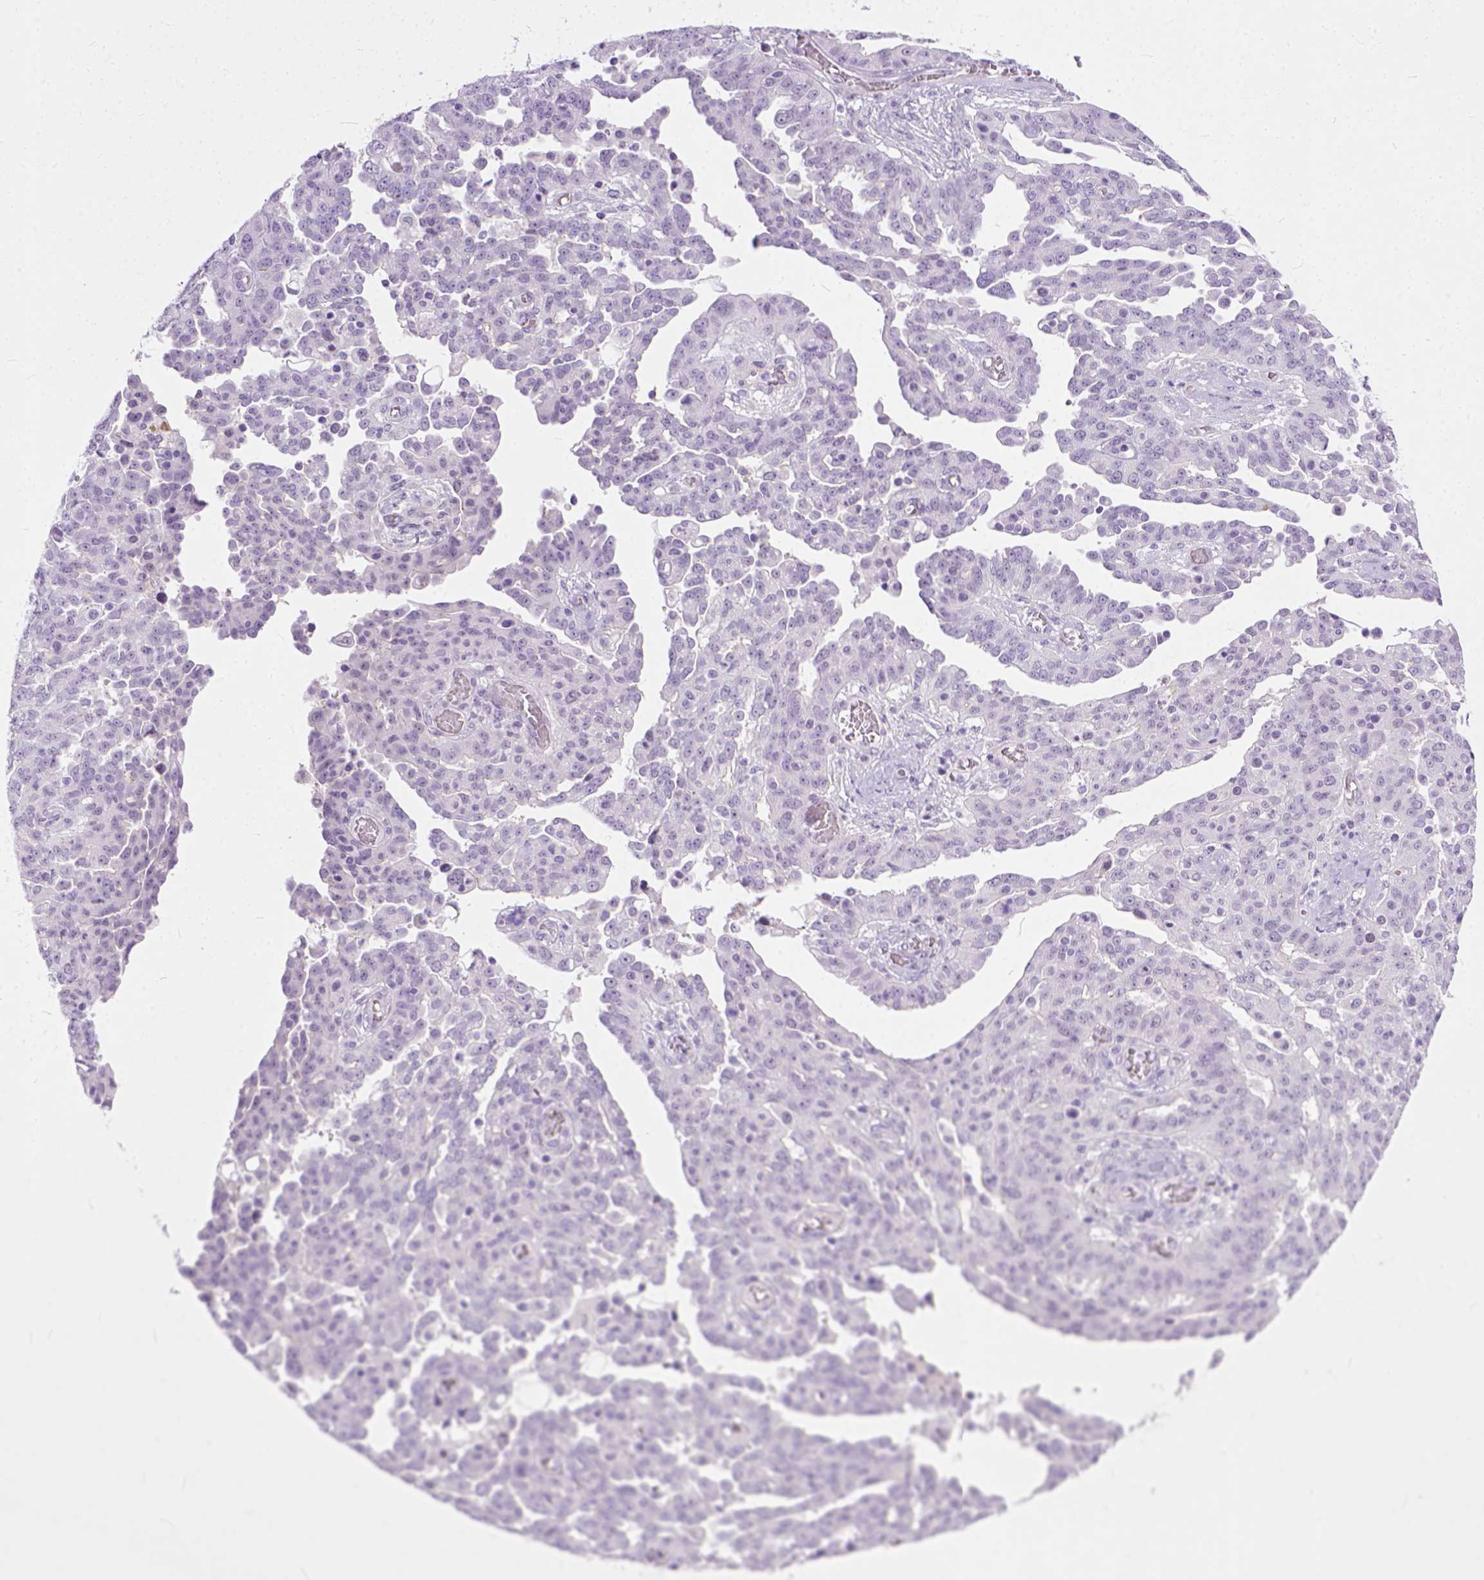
{"staining": {"intensity": "negative", "quantity": "none", "location": "none"}, "tissue": "ovarian cancer", "cell_type": "Tumor cells", "image_type": "cancer", "snomed": [{"axis": "morphology", "description": "Cystadenocarcinoma, serous, NOS"}, {"axis": "topography", "description": "Ovary"}], "caption": "Immunohistochemistry of ovarian cancer (serous cystadenocarcinoma) exhibits no expression in tumor cells.", "gene": "ADGRF1", "patient": {"sex": "female", "age": 67}}